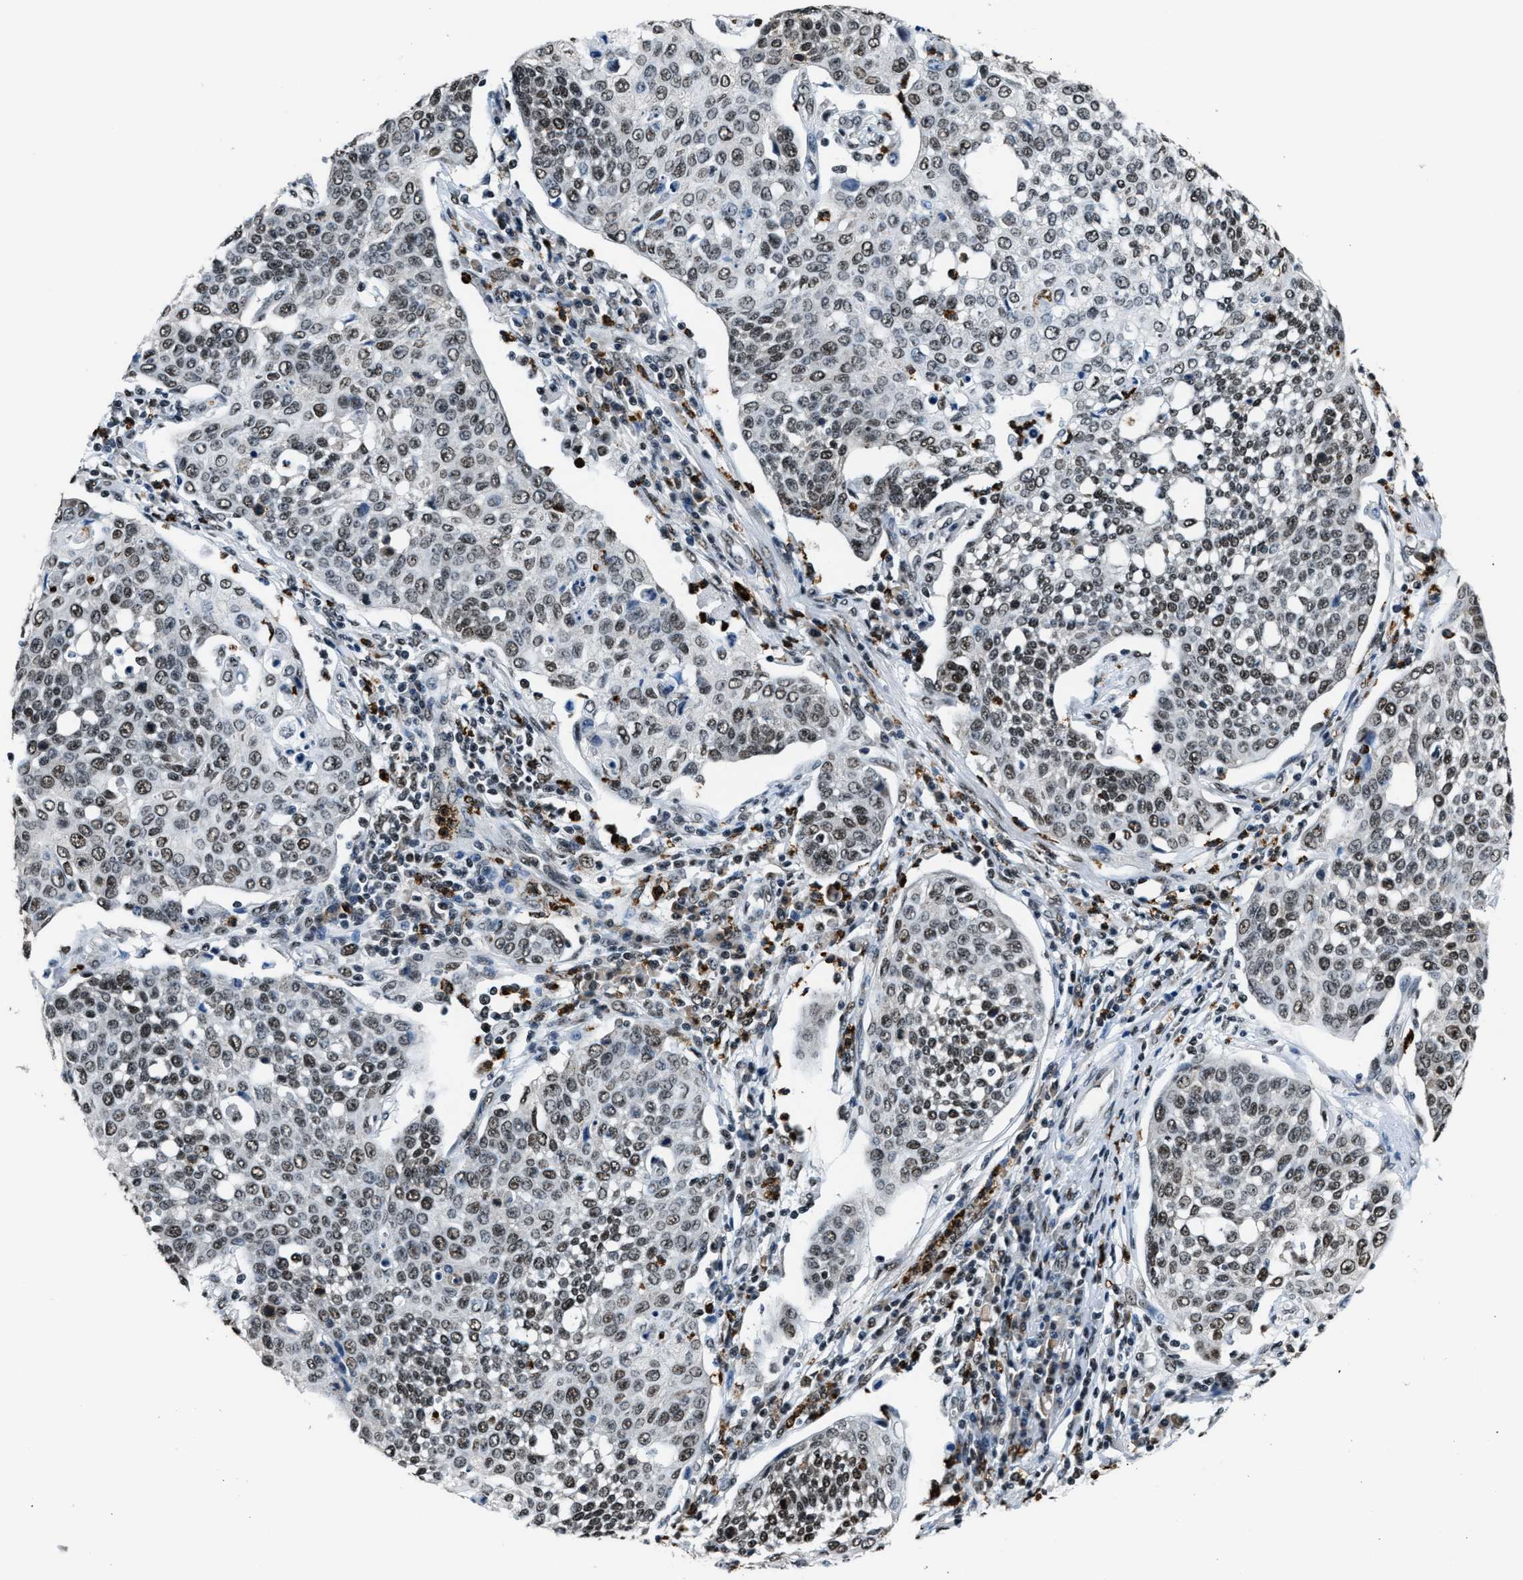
{"staining": {"intensity": "moderate", "quantity": "25%-75%", "location": "nuclear"}, "tissue": "cervical cancer", "cell_type": "Tumor cells", "image_type": "cancer", "snomed": [{"axis": "morphology", "description": "Squamous cell carcinoma, NOS"}, {"axis": "topography", "description": "Cervix"}], "caption": "Protein expression analysis of human cervical squamous cell carcinoma reveals moderate nuclear positivity in about 25%-75% of tumor cells. The protein of interest is stained brown, and the nuclei are stained in blue (DAB IHC with brightfield microscopy, high magnification).", "gene": "CCNDBP1", "patient": {"sex": "female", "age": 34}}